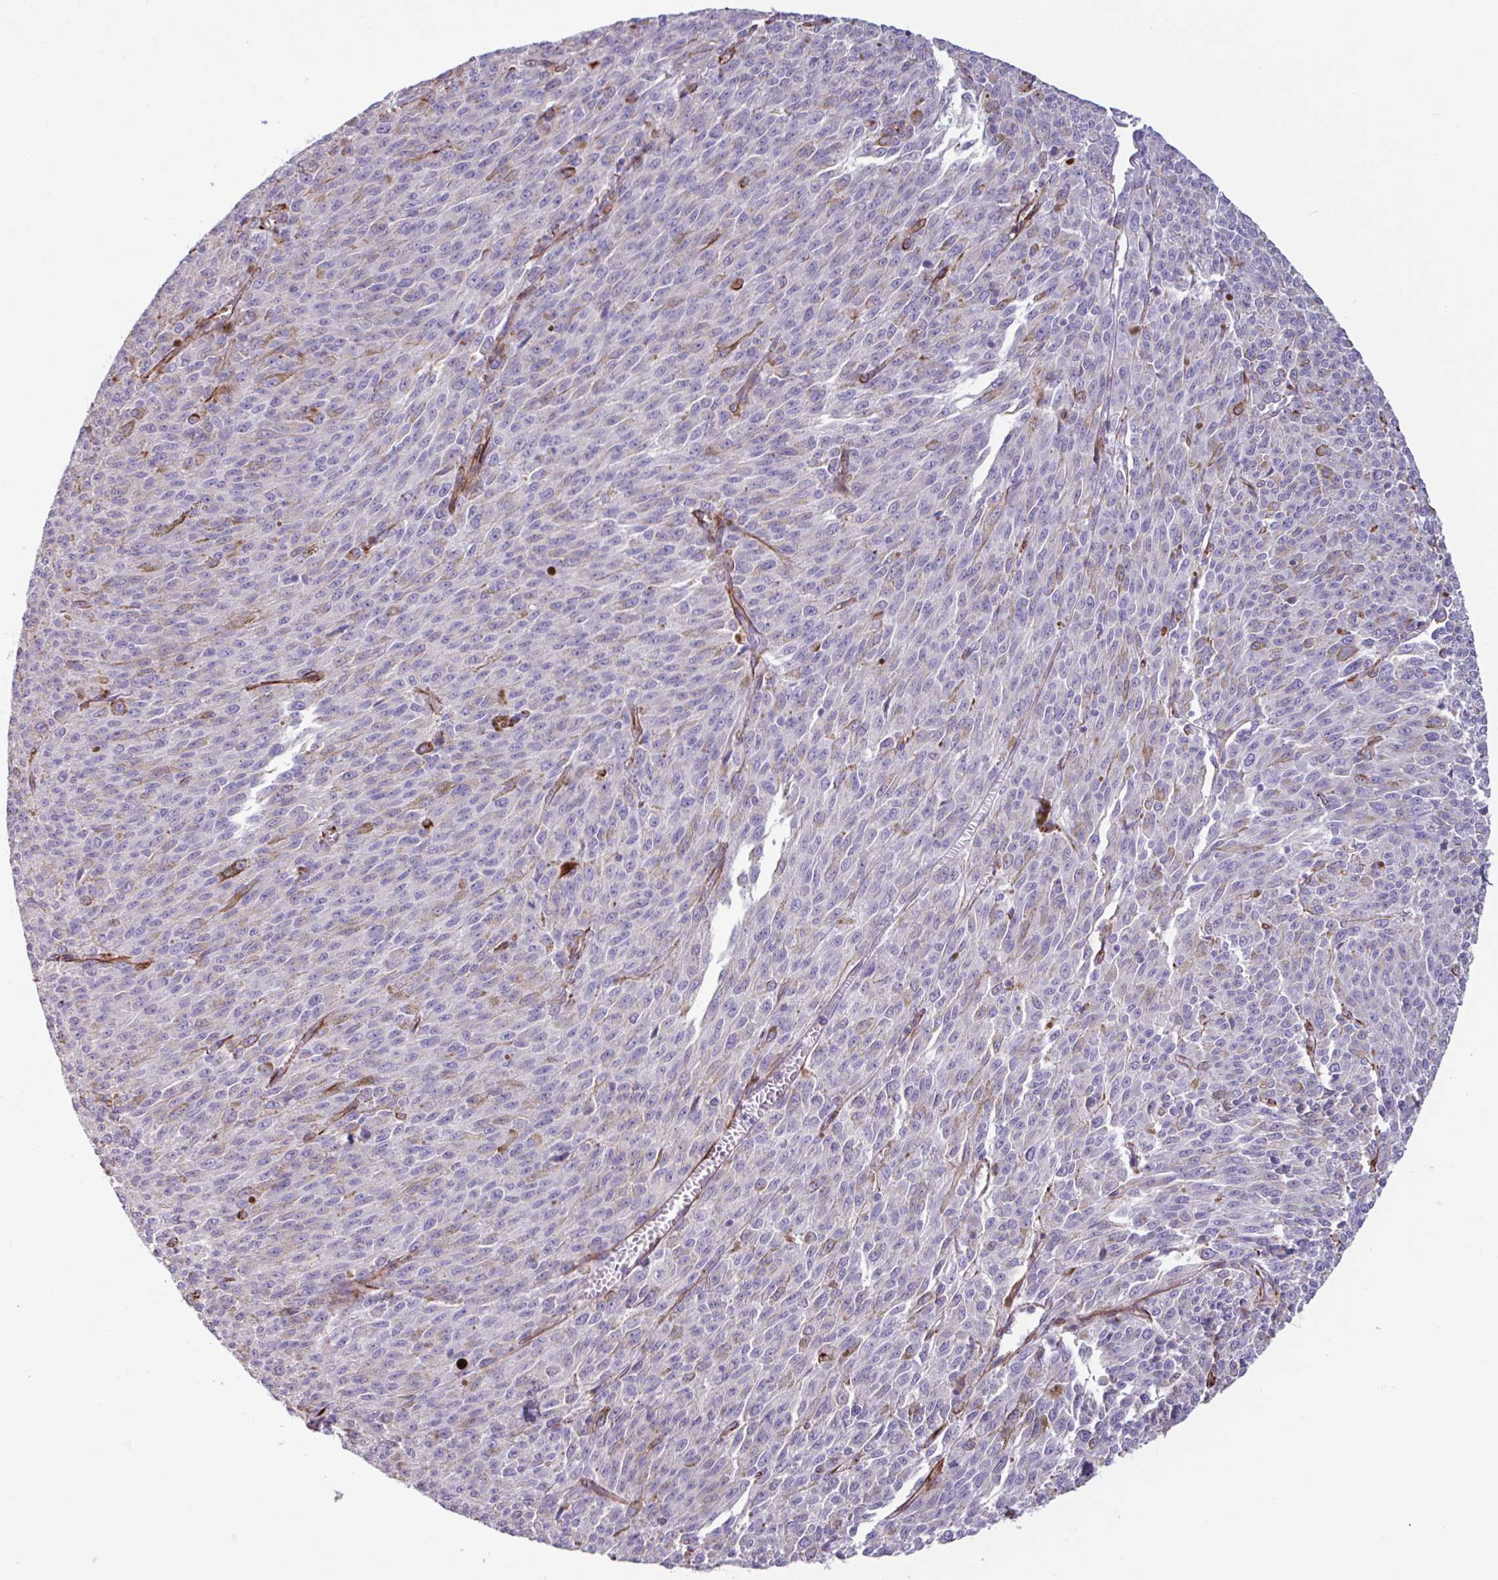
{"staining": {"intensity": "negative", "quantity": "none", "location": "none"}, "tissue": "melanoma", "cell_type": "Tumor cells", "image_type": "cancer", "snomed": [{"axis": "morphology", "description": "Malignant melanoma, NOS"}, {"axis": "topography", "description": "Skin"}], "caption": "High power microscopy image of an immunohistochemistry (IHC) micrograph of melanoma, revealing no significant staining in tumor cells.", "gene": "BTD", "patient": {"sex": "female", "age": 52}}